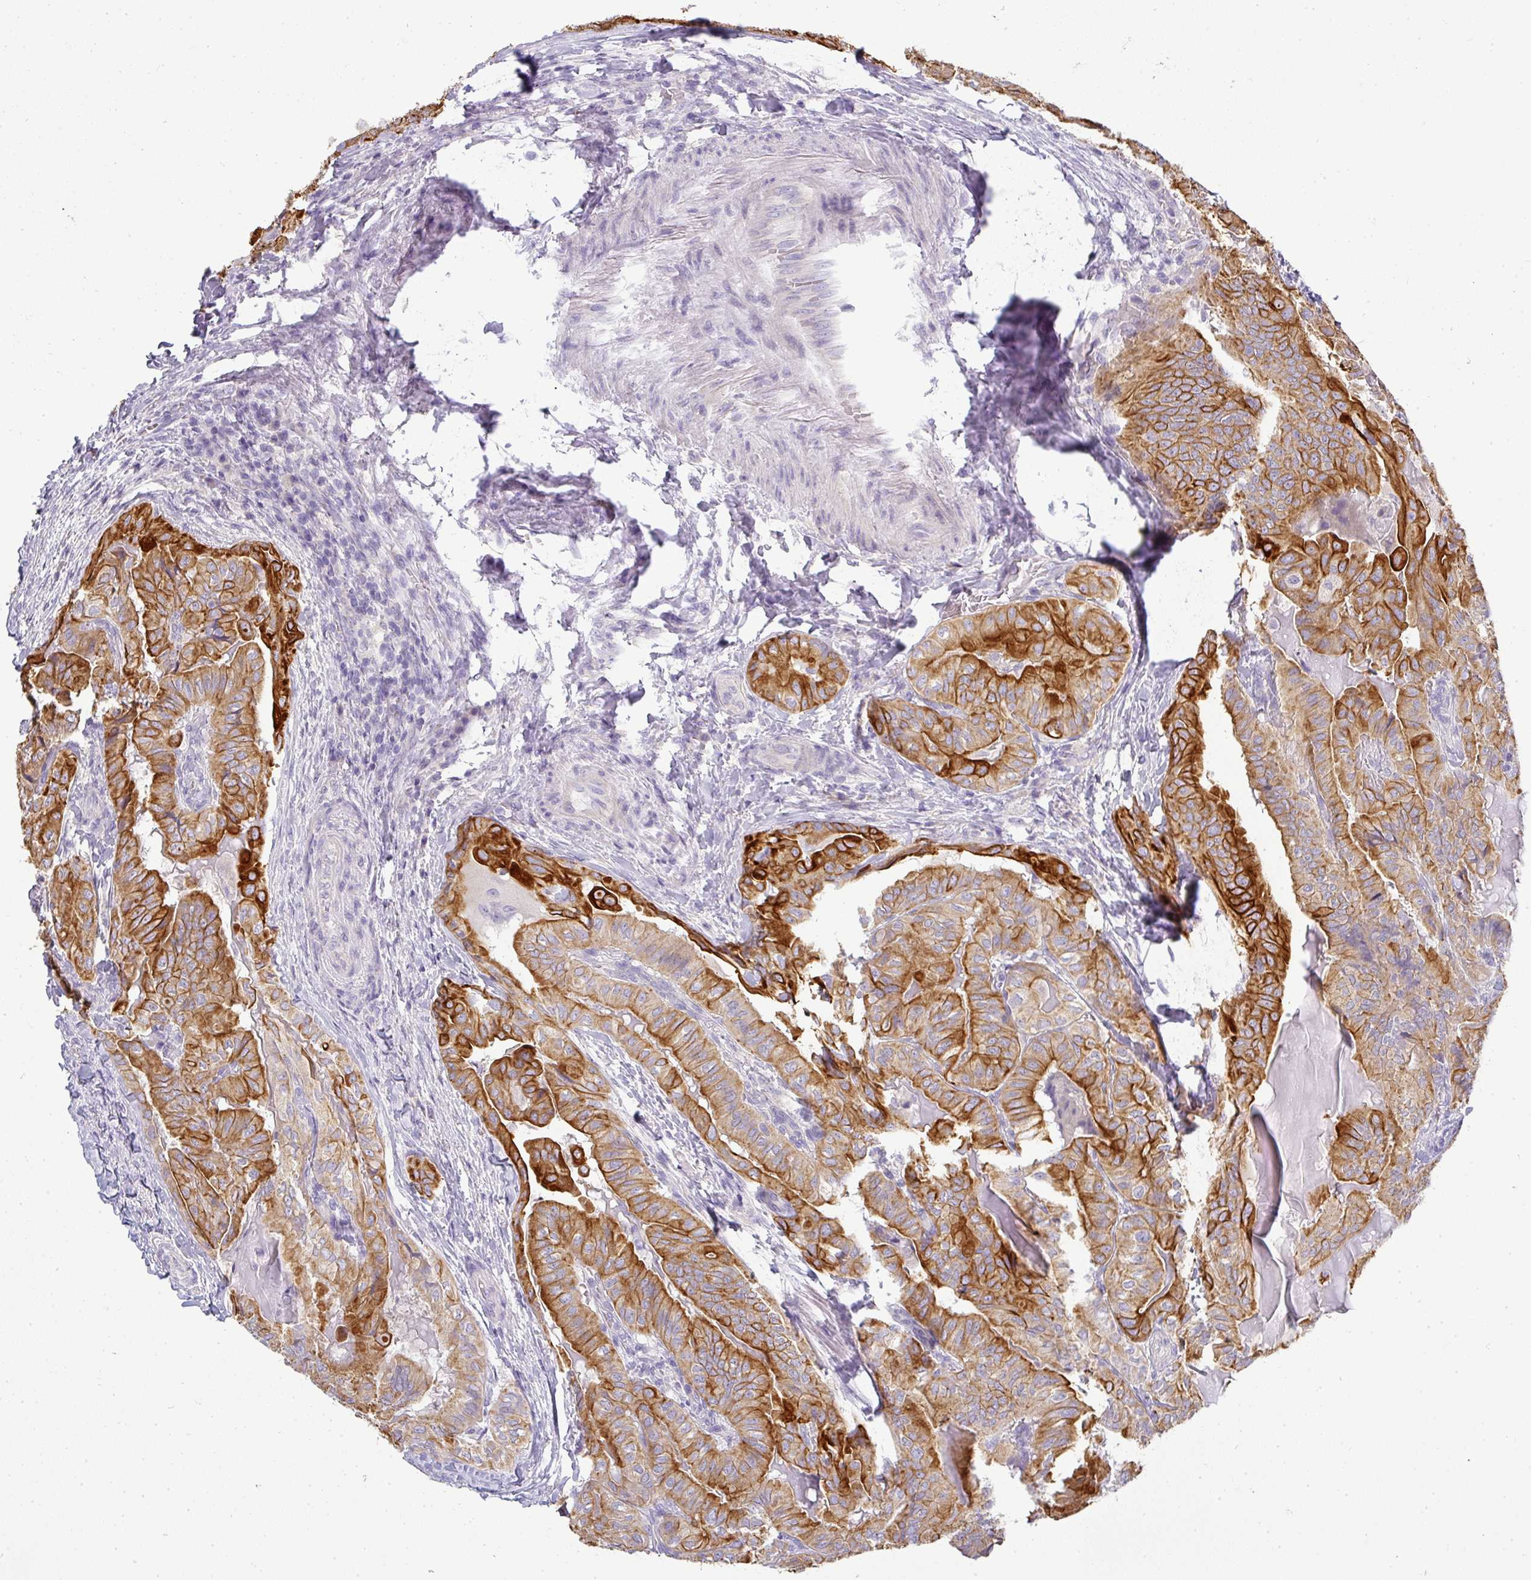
{"staining": {"intensity": "strong", "quantity": "25%-75%", "location": "cytoplasmic/membranous"}, "tissue": "thyroid cancer", "cell_type": "Tumor cells", "image_type": "cancer", "snomed": [{"axis": "morphology", "description": "Papillary adenocarcinoma, NOS"}, {"axis": "topography", "description": "Thyroid gland"}], "caption": "Immunohistochemistry of papillary adenocarcinoma (thyroid) exhibits high levels of strong cytoplasmic/membranous positivity in approximately 25%-75% of tumor cells. The protein of interest is stained brown, and the nuclei are stained in blue (DAB (3,3'-diaminobenzidine) IHC with brightfield microscopy, high magnification).", "gene": "ASXL3", "patient": {"sex": "female", "age": 68}}